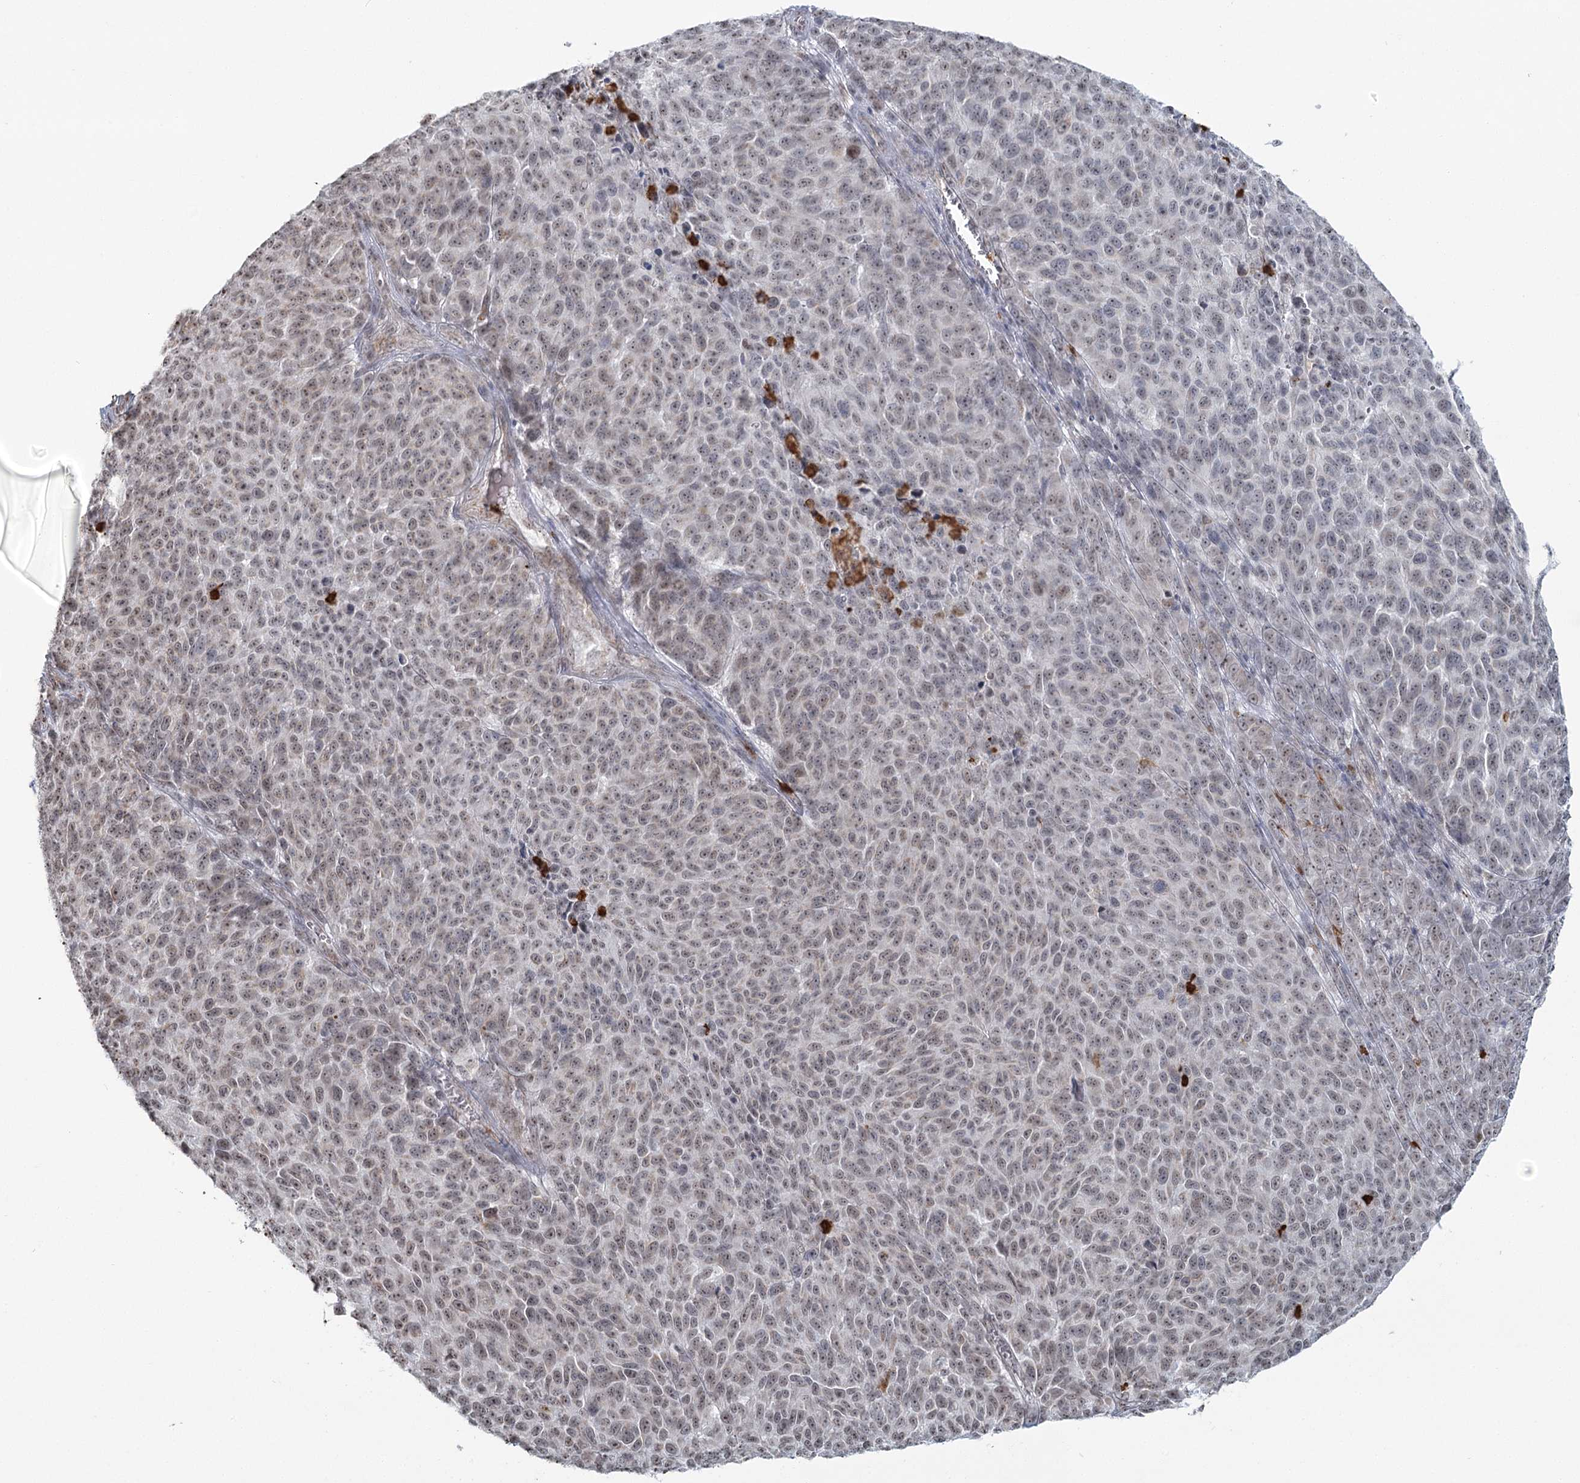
{"staining": {"intensity": "weak", "quantity": "25%-75%", "location": "nuclear"}, "tissue": "melanoma", "cell_type": "Tumor cells", "image_type": "cancer", "snomed": [{"axis": "morphology", "description": "Malignant melanoma, NOS"}, {"axis": "topography", "description": "Skin"}], "caption": "Malignant melanoma stained for a protein (brown) demonstrates weak nuclear positive staining in approximately 25%-75% of tumor cells.", "gene": "ATAD1", "patient": {"sex": "male", "age": 49}}